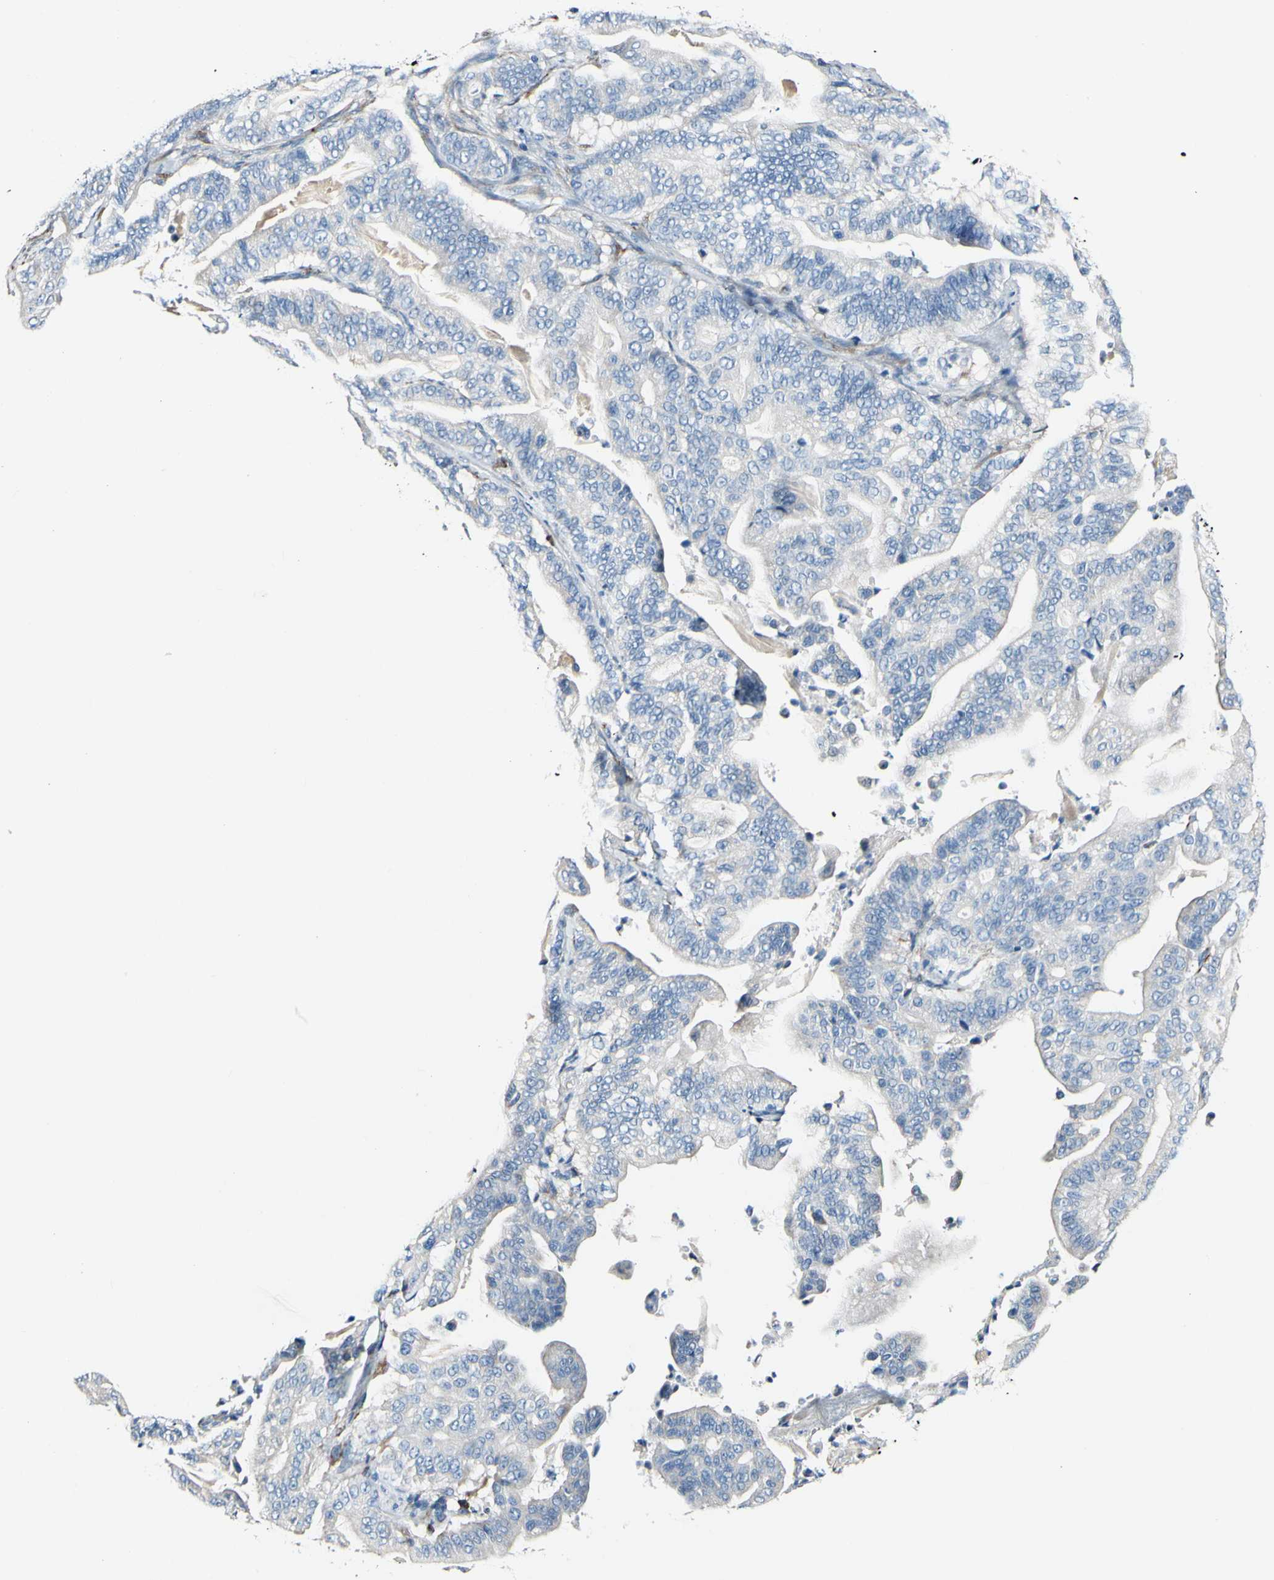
{"staining": {"intensity": "negative", "quantity": "none", "location": "none"}, "tissue": "pancreatic cancer", "cell_type": "Tumor cells", "image_type": "cancer", "snomed": [{"axis": "morphology", "description": "Adenocarcinoma, NOS"}, {"axis": "topography", "description": "Pancreas"}], "caption": "An immunohistochemistry (IHC) photomicrograph of adenocarcinoma (pancreatic) is shown. There is no staining in tumor cells of adenocarcinoma (pancreatic).", "gene": "COL6A3", "patient": {"sex": "male", "age": 63}}